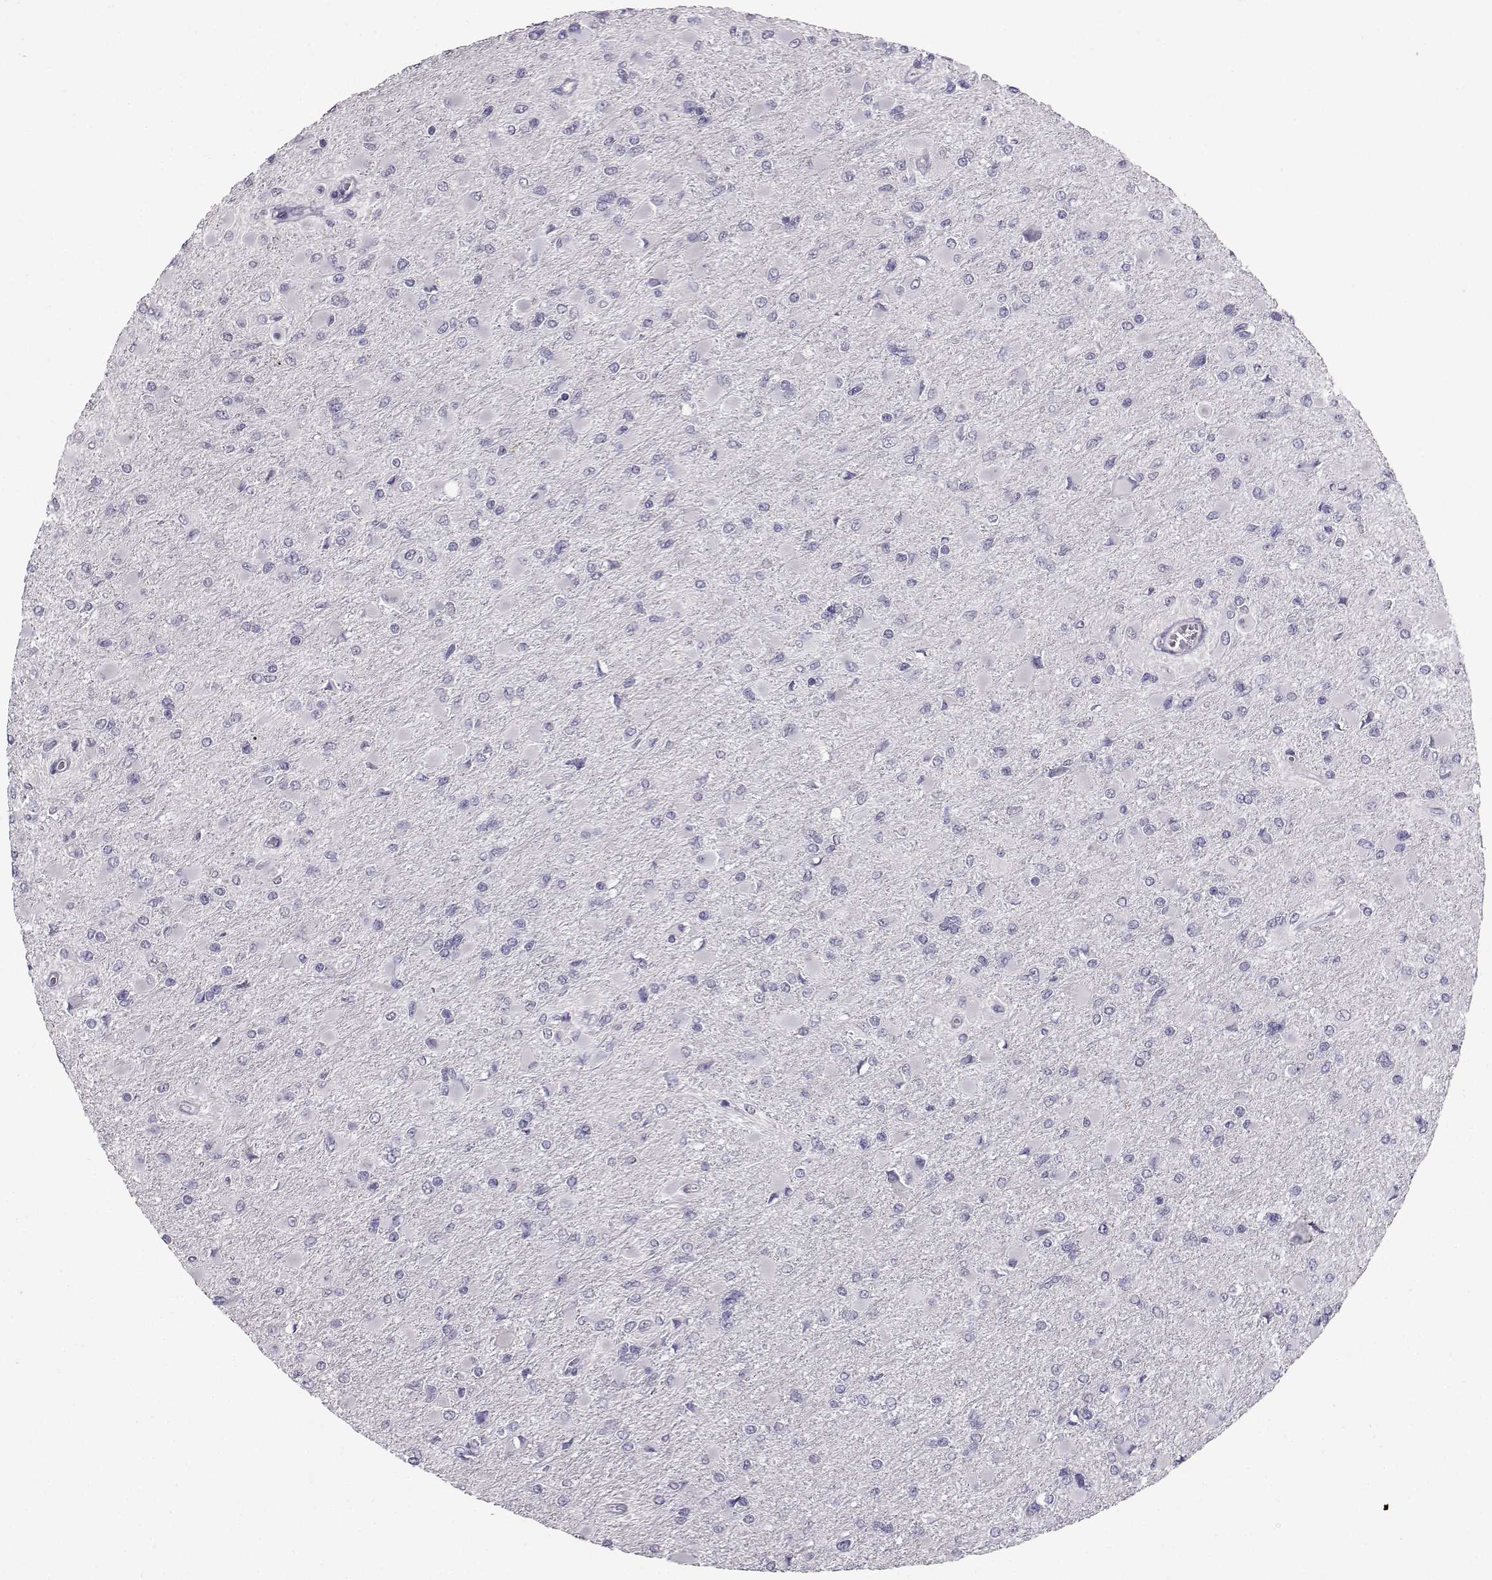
{"staining": {"intensity": "negative", "quantity": "none", "location": "none"}, "tissue": "glioma", "cell_type": "Tumor cells", "image_type": "cancer", "snomed": [{"axis": "morphology", "description": "Glioma, malignant, High grade"}, {"axis": "topography", "description": "Cerebral cortex"}], "caption": "DAB immunohistochemical staining of glioma reveals no significant expression in tumor cells. The staining is performed using DAB brown chromogen with nuclei counter-stained in using hematoxylin.", "gene": "CARTPT", "patient": {"sex": "female", "age": 36}}